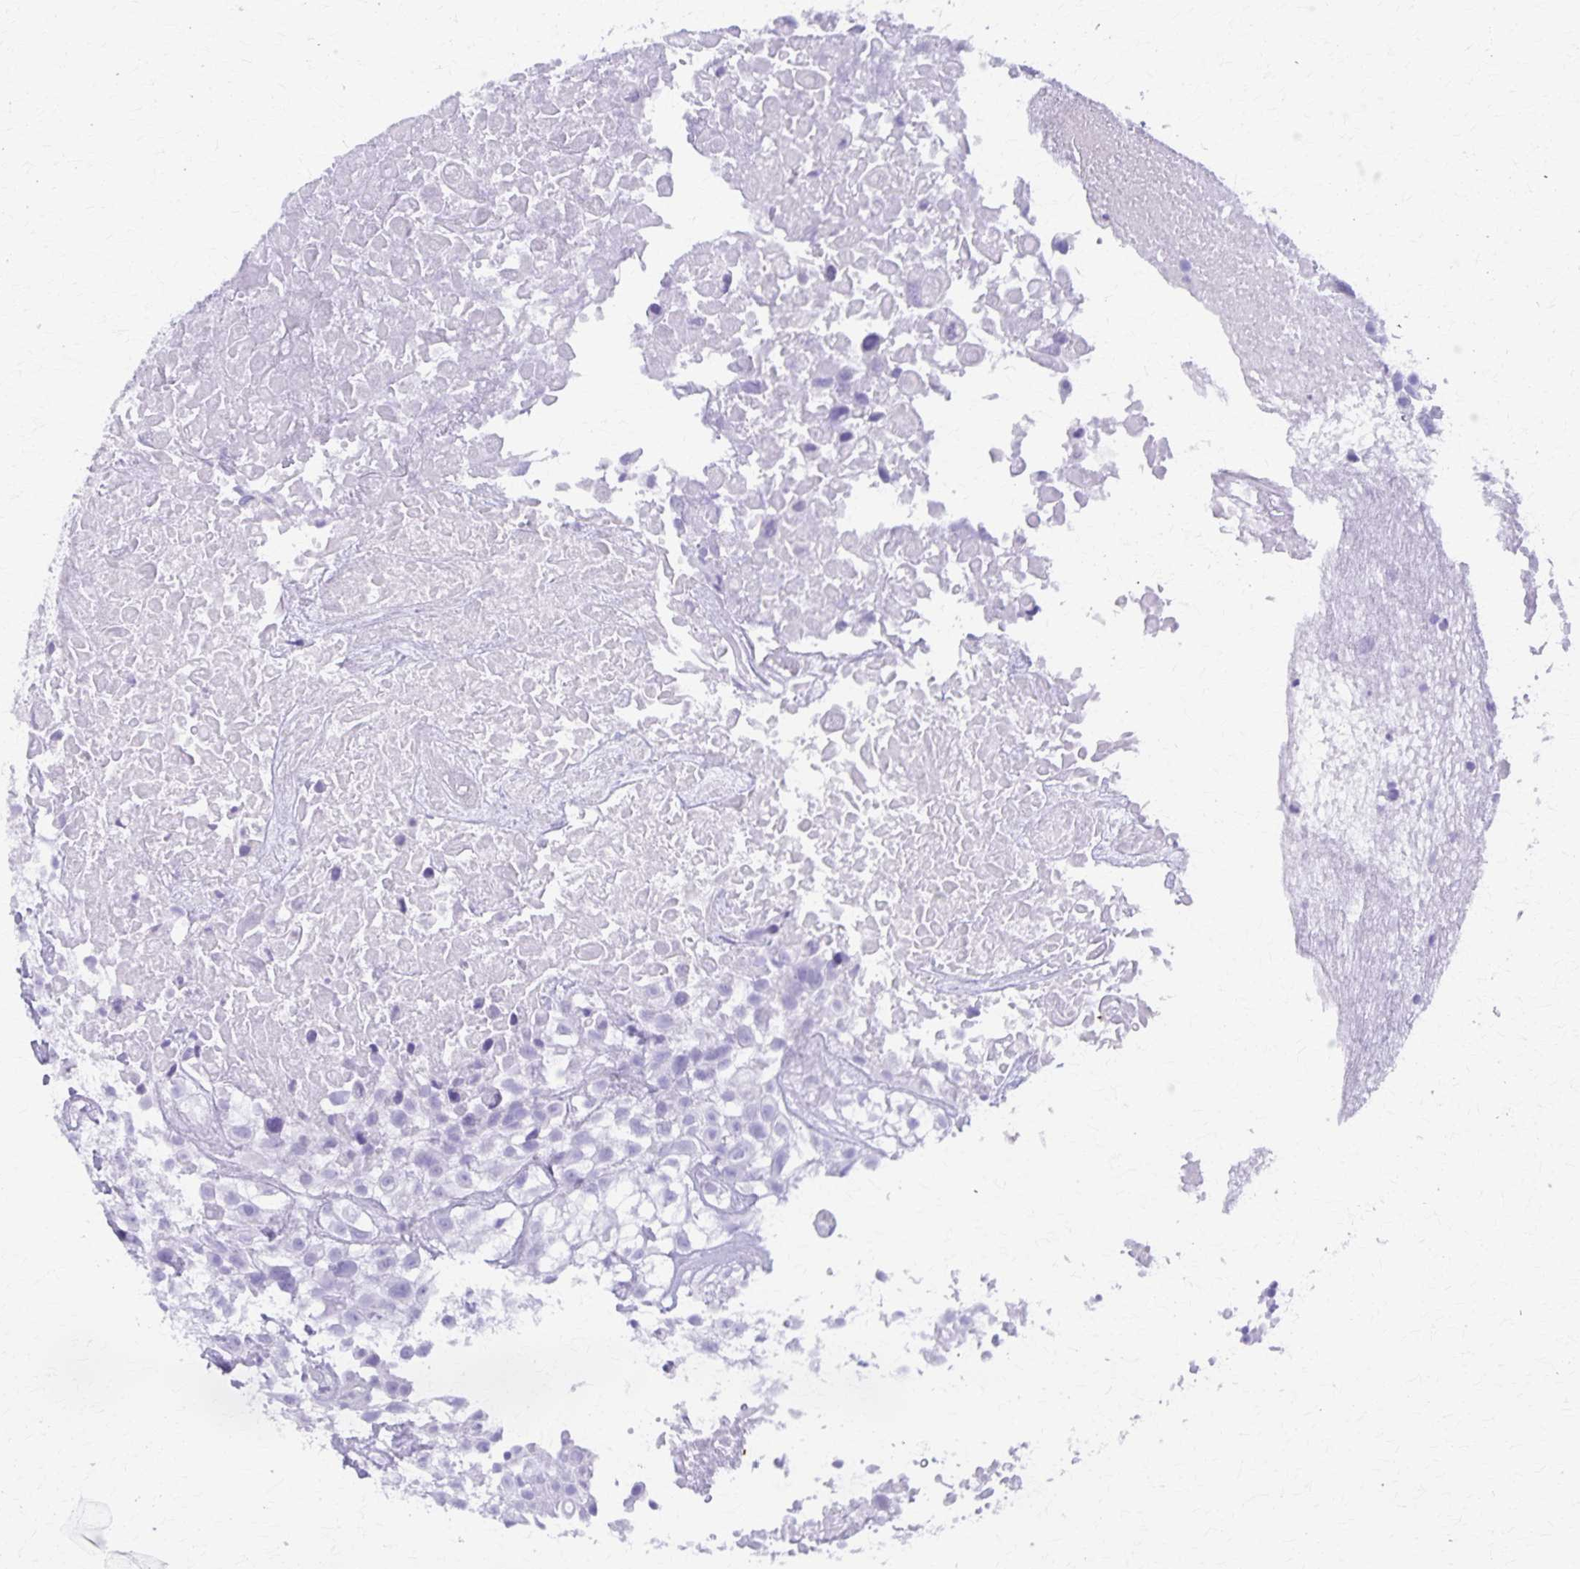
{"staining": {"intensity": "negative", "quantity": "none", "location": "none"}, "tissue": "urothelial cancer", "cell_type": "Tumor cells", "image_type": "cancer", "snomed": [{"axis": "morphology", "description": "Urothelial carcinoma, High grade"}, {"axis": "topography", "description": "Urinary bladder"}], "caption": "Immunohistochemical staining of urothelial cancer demonstrates no significant expression in tumor cells.", "gene": "DEFA5", "patient": {"sex": "male", "age": 56}}